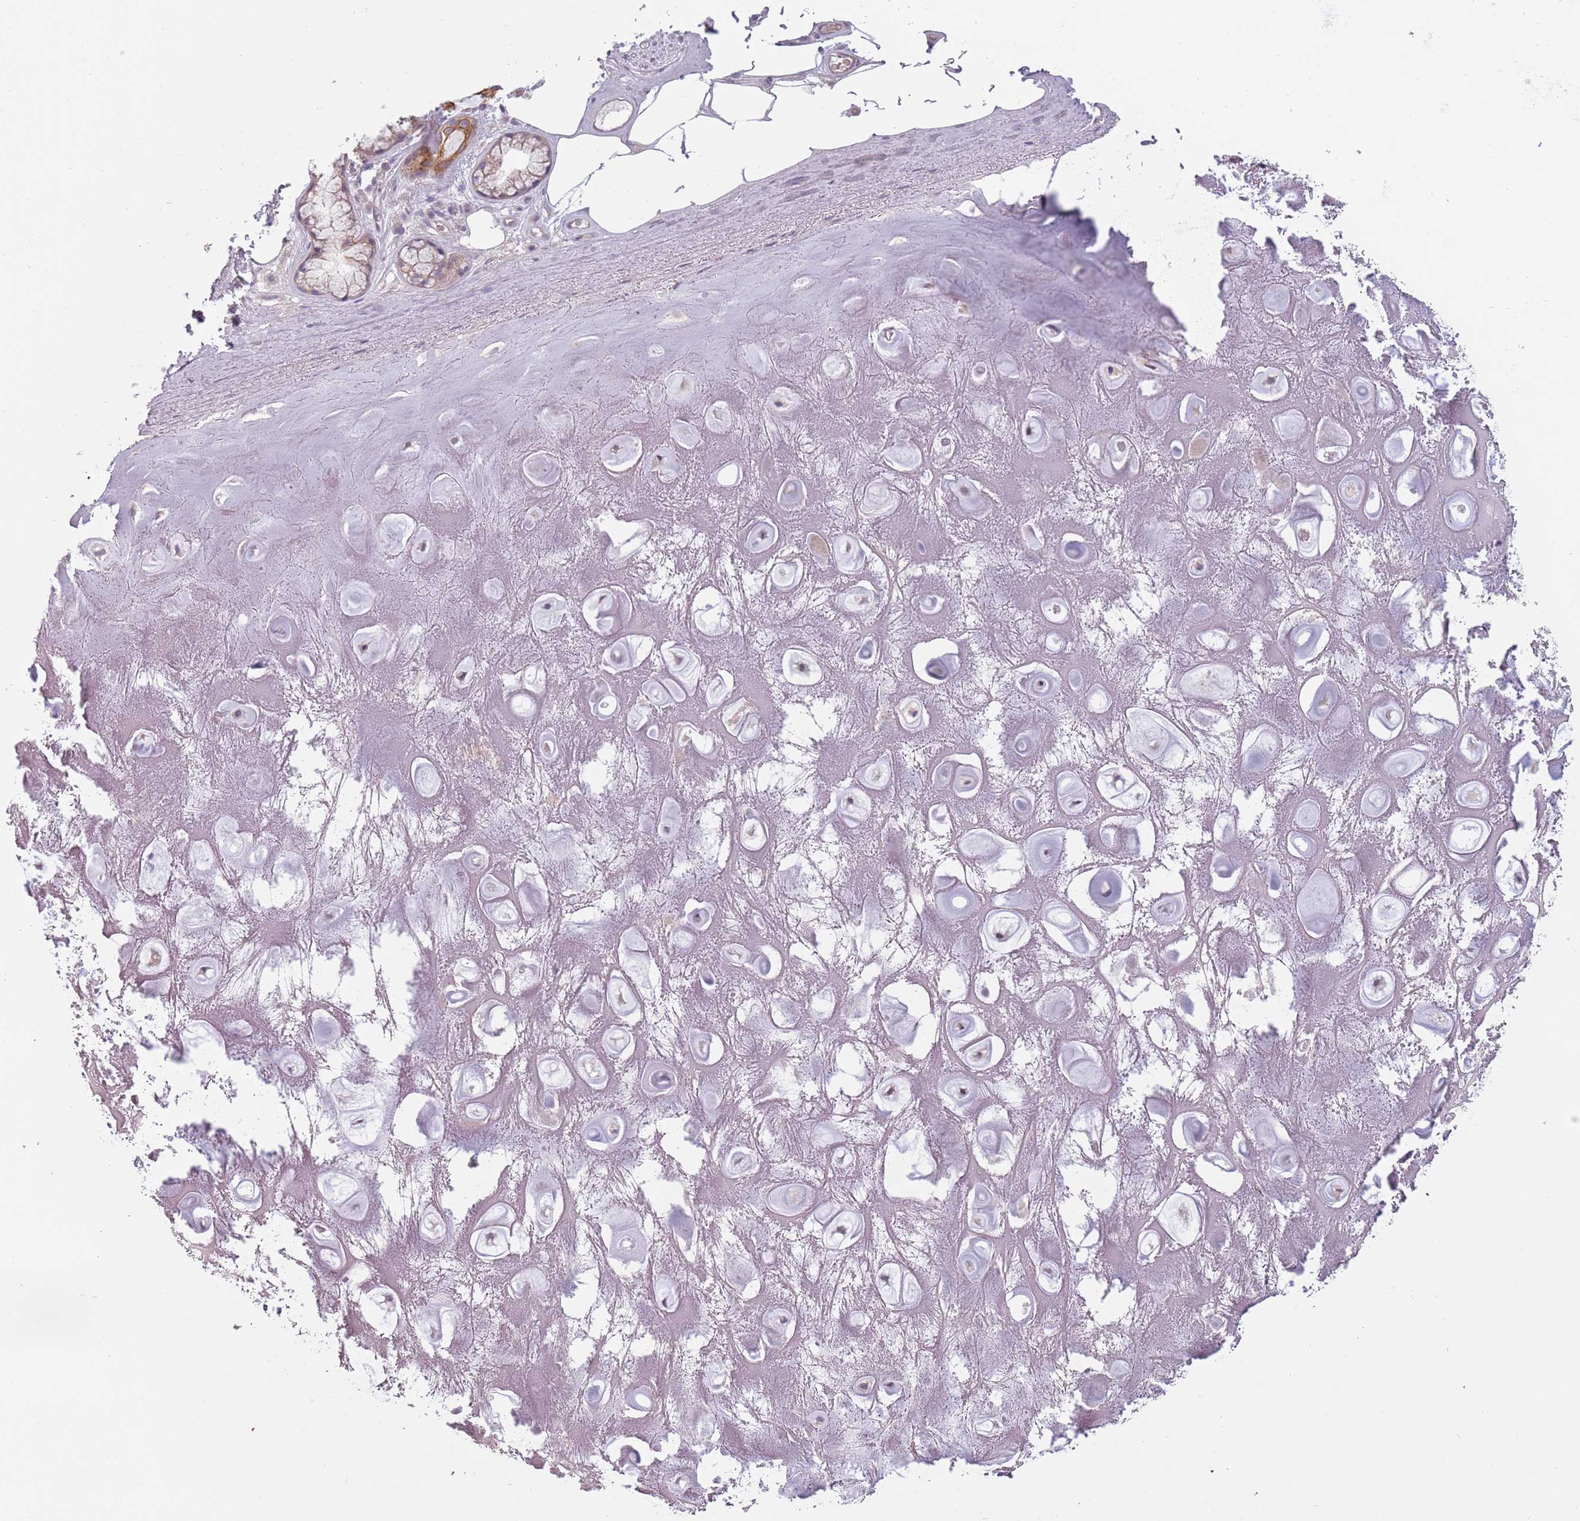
{"staining": {"intensity": "negative", "quantity": "none", "location": "none"}, "tissue": "adipose tissue", "cell_type": "Adipocytes", "image_type": "normal", "snomed": [{"axis": "morphology", "description": "Normal tissue, NOS"}, {"axis": "topography", "description": "Cartilage tissue"}], "caption": "This is a image of immunohistochemistry (IHC) staining of unremarkable adipose tissue, which shows no staining in adipocytes.", "gene": "TLCD2", "patient": {"sex": "male", "age": 81}}